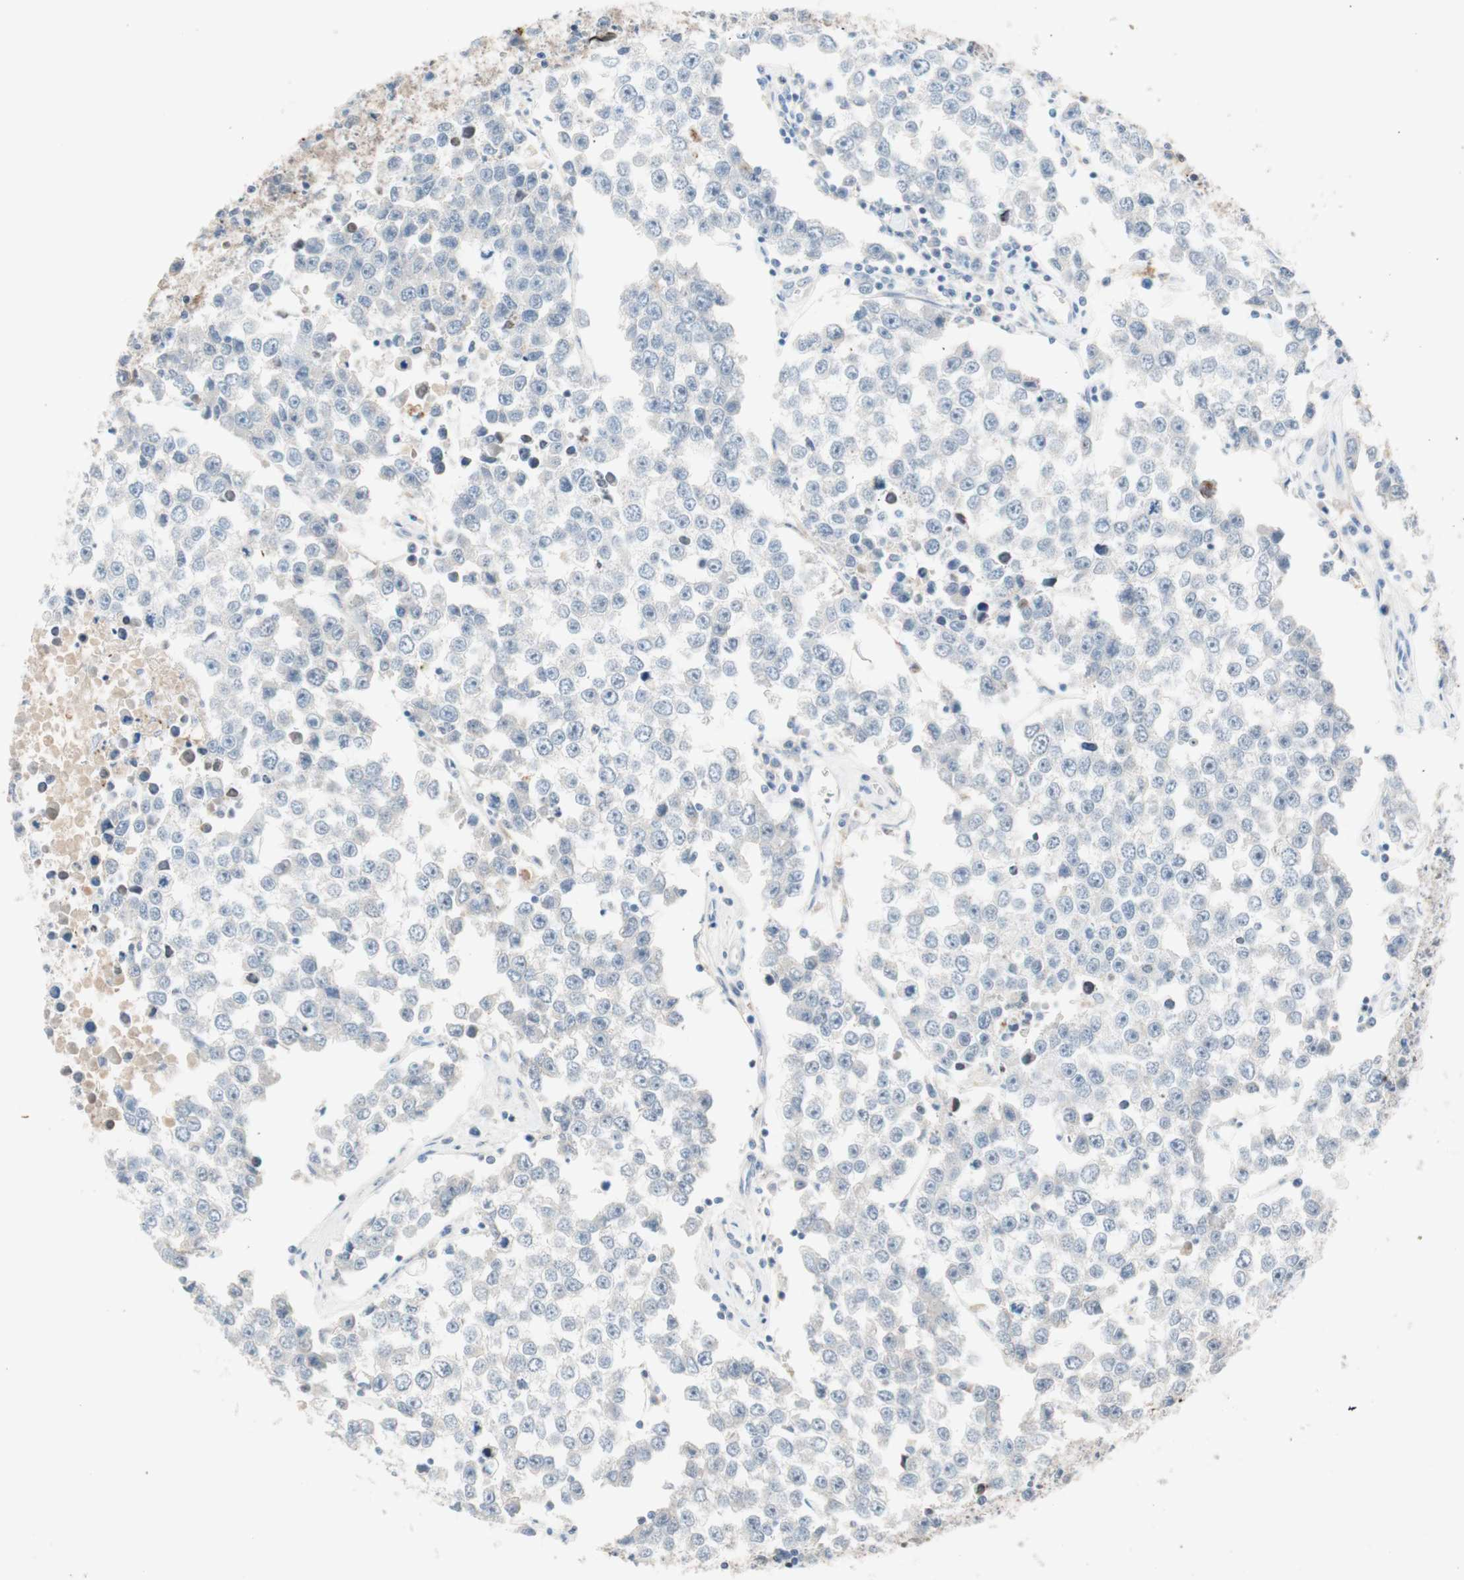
{"staining": {"intensity": "negative", "quantity": "none", "location": "none"}, "tissue": "testis cancer", "cell_type": "Tumor cells", "image_type": "cancer", "snomed": [{"axis": "morphology", "description": "Seminoma, NOS"}, {"axis": "morphology", "description": "Carcinoma, Embryonal, NOS"}, {"axis": "topography", "description": "Testis"}], "caption": "This is an IHC micrograph of testis cancer (seminoma). There is no staining in tumor cells.", "gene": "PDZK1", "patient": {"sex": "male", "age": 52}}